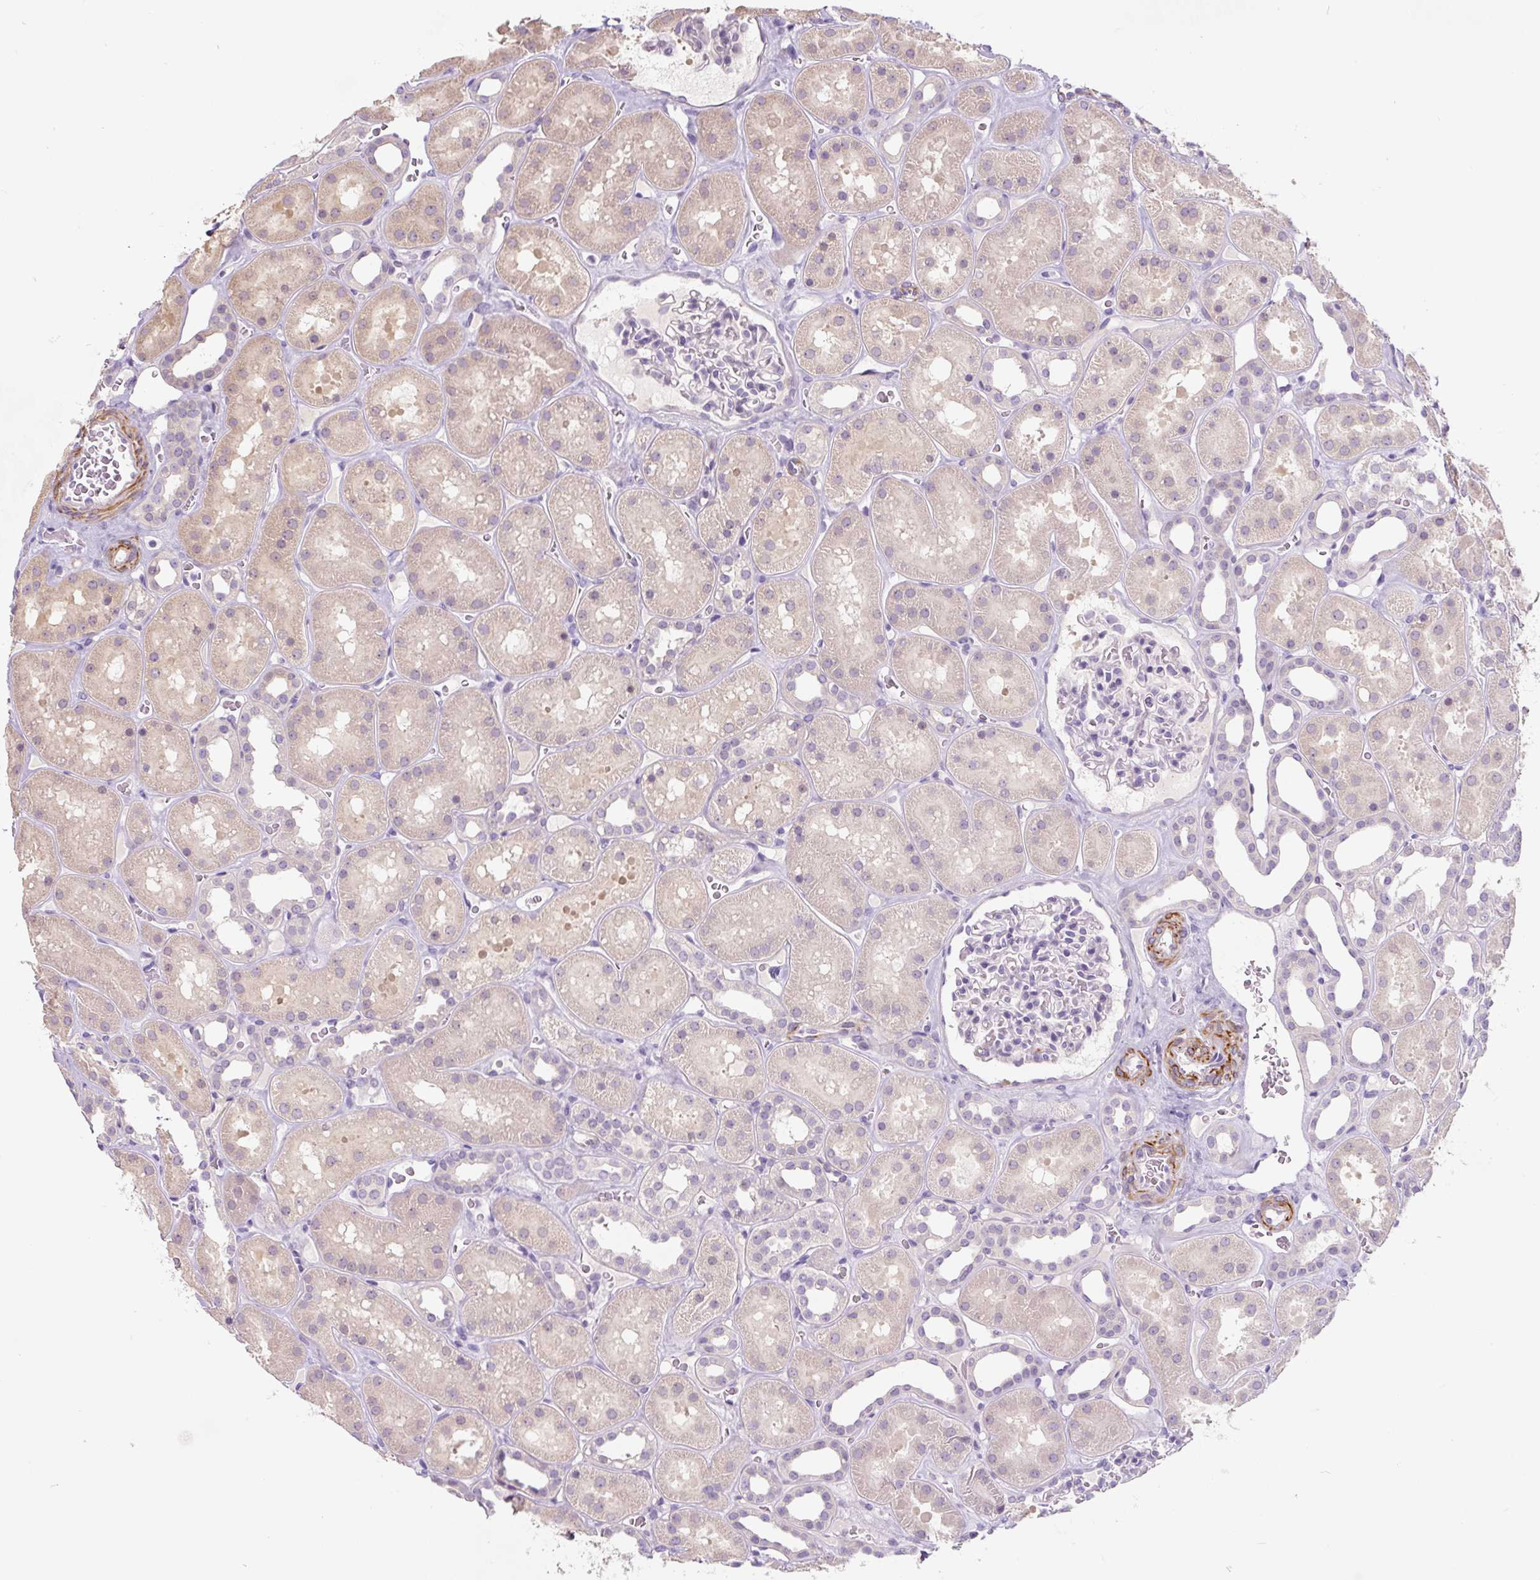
{"staining": {"intensity": "negative", "quantity": "none", "location": "none"}, "tissue": "kidney", "cell_type": "Cells in glomeruli", "image_type": "normal", "snomed": [{"axis": "morphology", "description": "Normal tissue, NOS"}, {"axis": "topography", "description": "Kidney"}], "caption": "Immunohistochemistry (IHC) micrograph of benign kidney stained for a protein (brown), which exhibits no expression in cells in glomeruli. (Brightfield microscopy of DAB (3,3'-diaminobenzidine) immunohistochemistry (IHC) at high magnification).", "gene": "CCL25", "patient": {"sex": "female", "age": 41}}